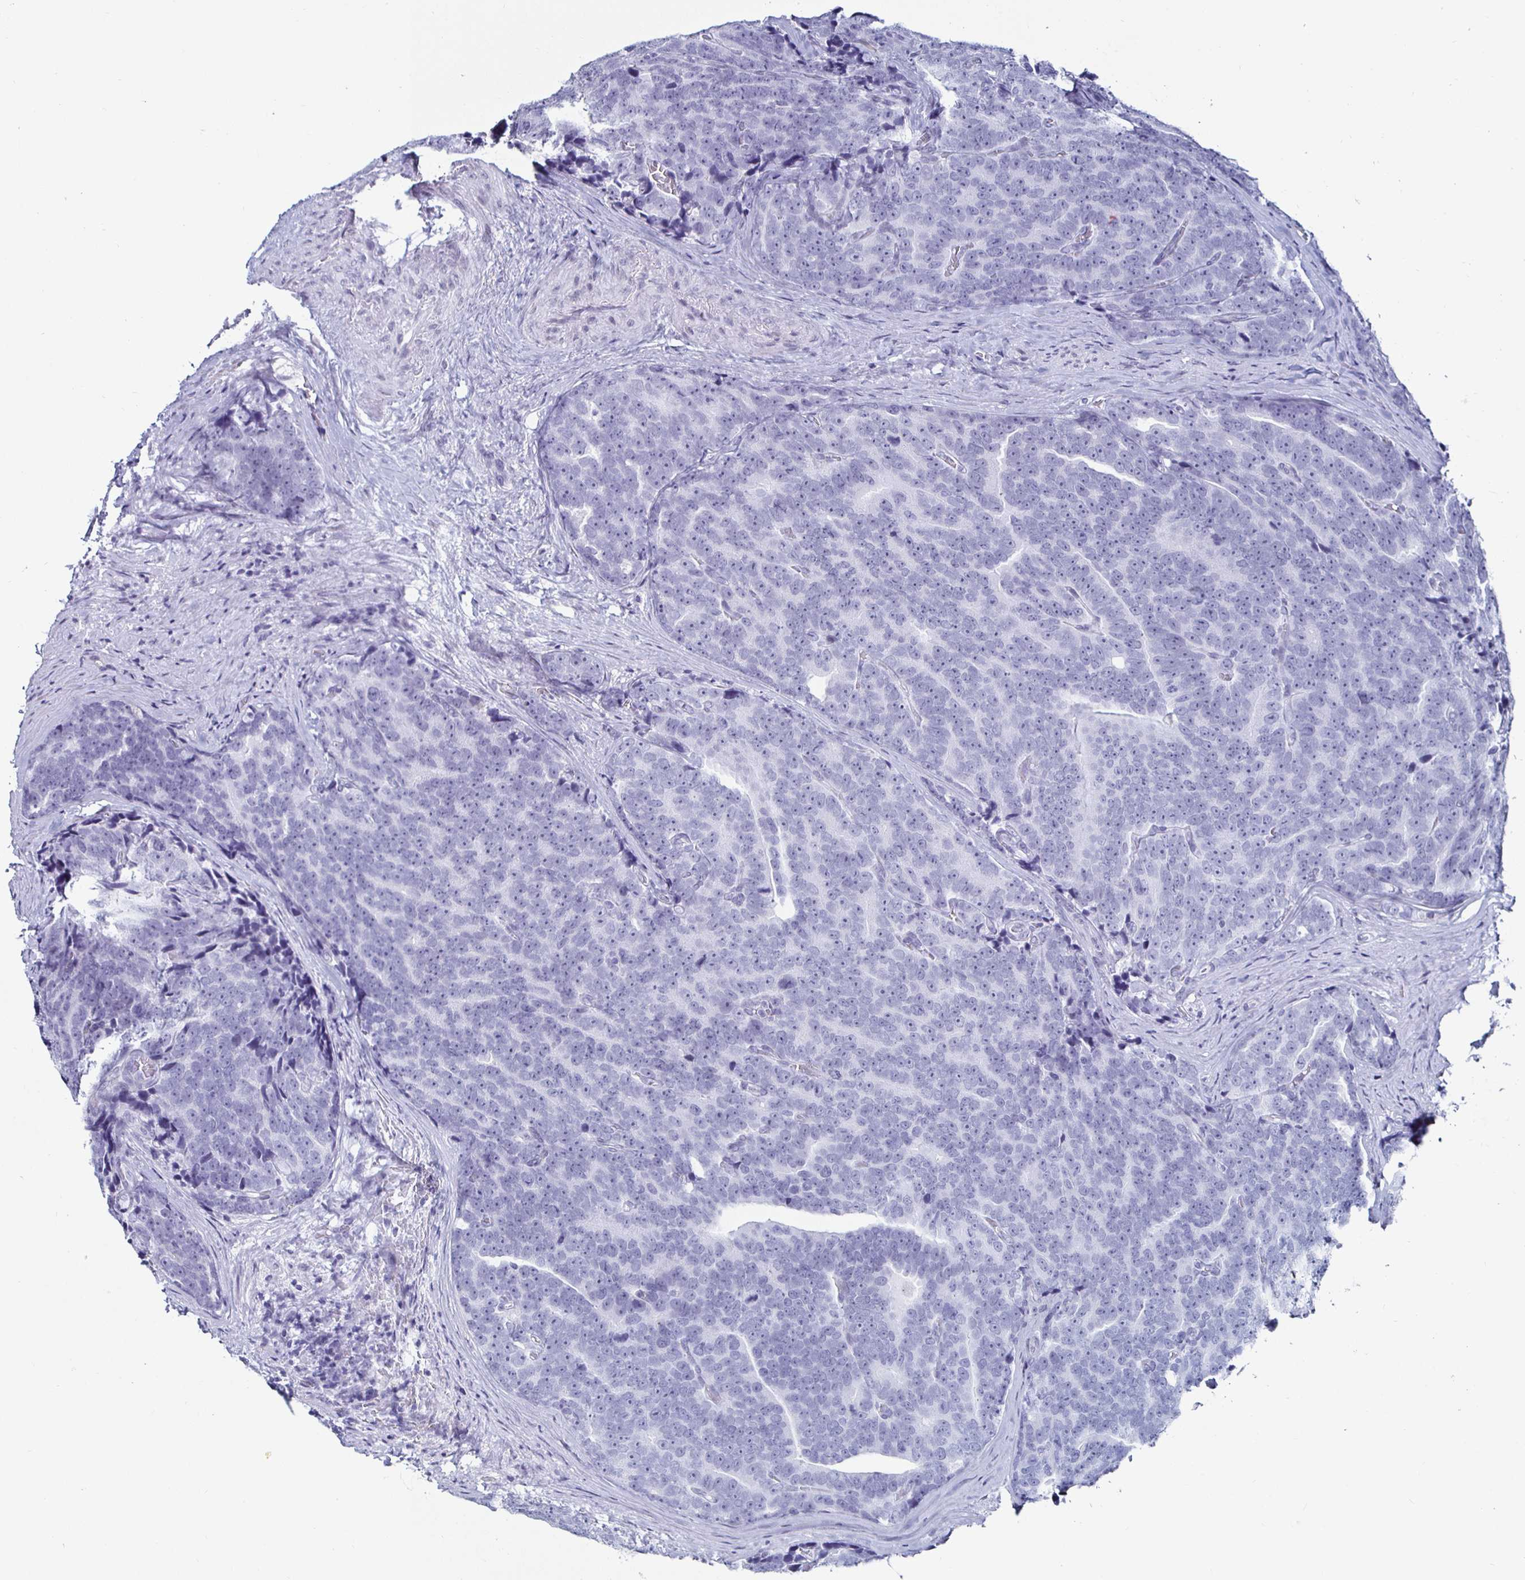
{"staining": {"intensity": "negative", "quantity": "none", "location": "none"}, "tissue": "prostate cancer", "cell_type": "Tumor cells", "image_type": "cancer", "snomed": [{"axis": "morphology", "description": "Adenocarcinoma, Low grade"}, {"axis": "topography", "description": "Prostate"}], "caption": "Prostate cancer (low-grade adenocarcinoma) was stained to show a protein in brown. There is no significant expression in tumor cells. (DAB immunohistochemistry (IHC) with hematoxylin counter stain).", "gene": "KRT4", "patient": {"sex": "male", "age": 62}}